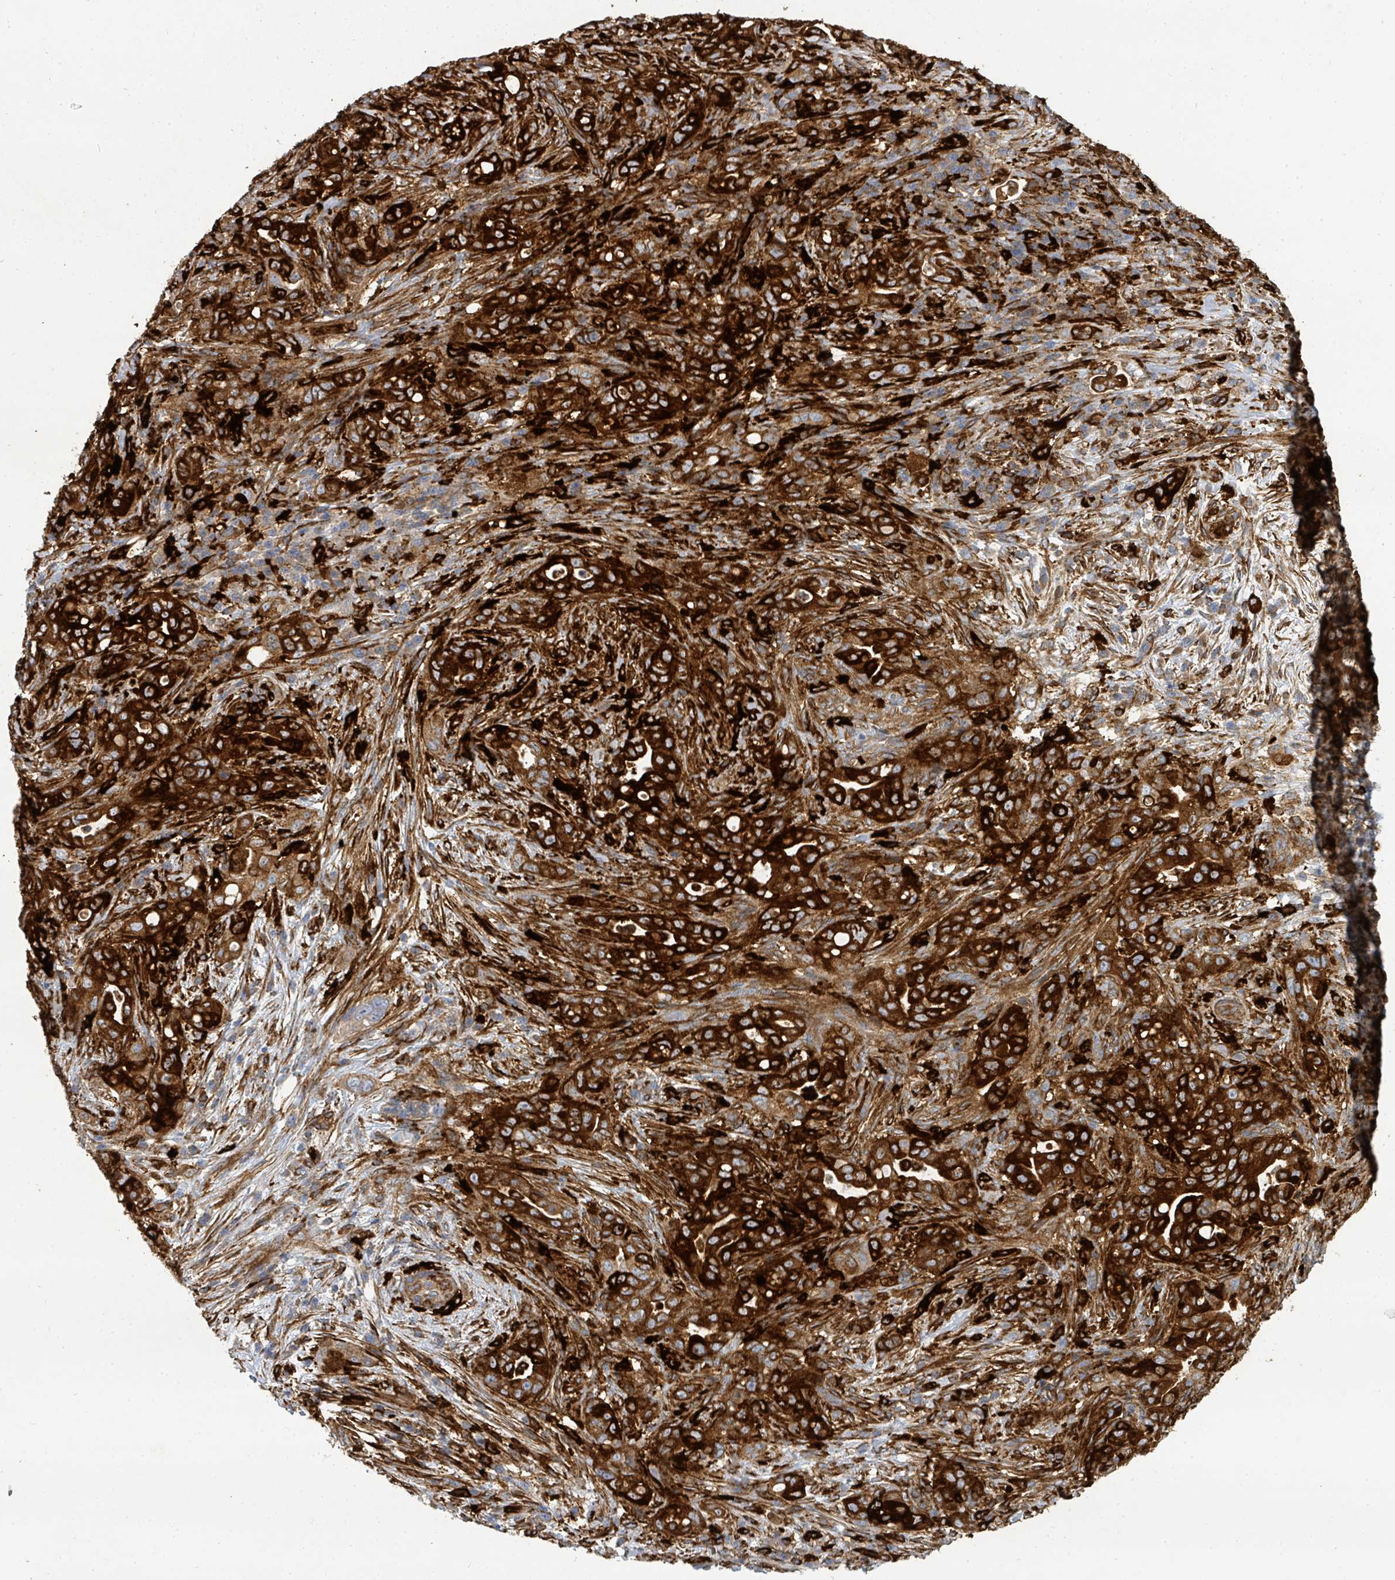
{"staining": {"intensity": "strong", "quantity": ">75%", "location": "cytoplasmic/membranous"}, "tissue": "pancreatic cancer", "cell_type": "Tumor cells", "image_type": "cancer", "snomed": [{"axis": "morphology", "description": "Normal tissue, NOS"}, {"axis": "morphology", "description": "Adenocarcinoma, NOS"}, {"axis": "topography", "description": "Lymph node"}, {"axis": "topography", "description": "Pancreas"}], "caption": "About >75% of tumor cells in human adenocarcinoma (pancreatic) exhibit strong cytoplasmic/membranous protein expression as visualized by brown immunohistochemical staining.", "gene": "IFIT1", "patient": {"sex": "female", "age": 67}}